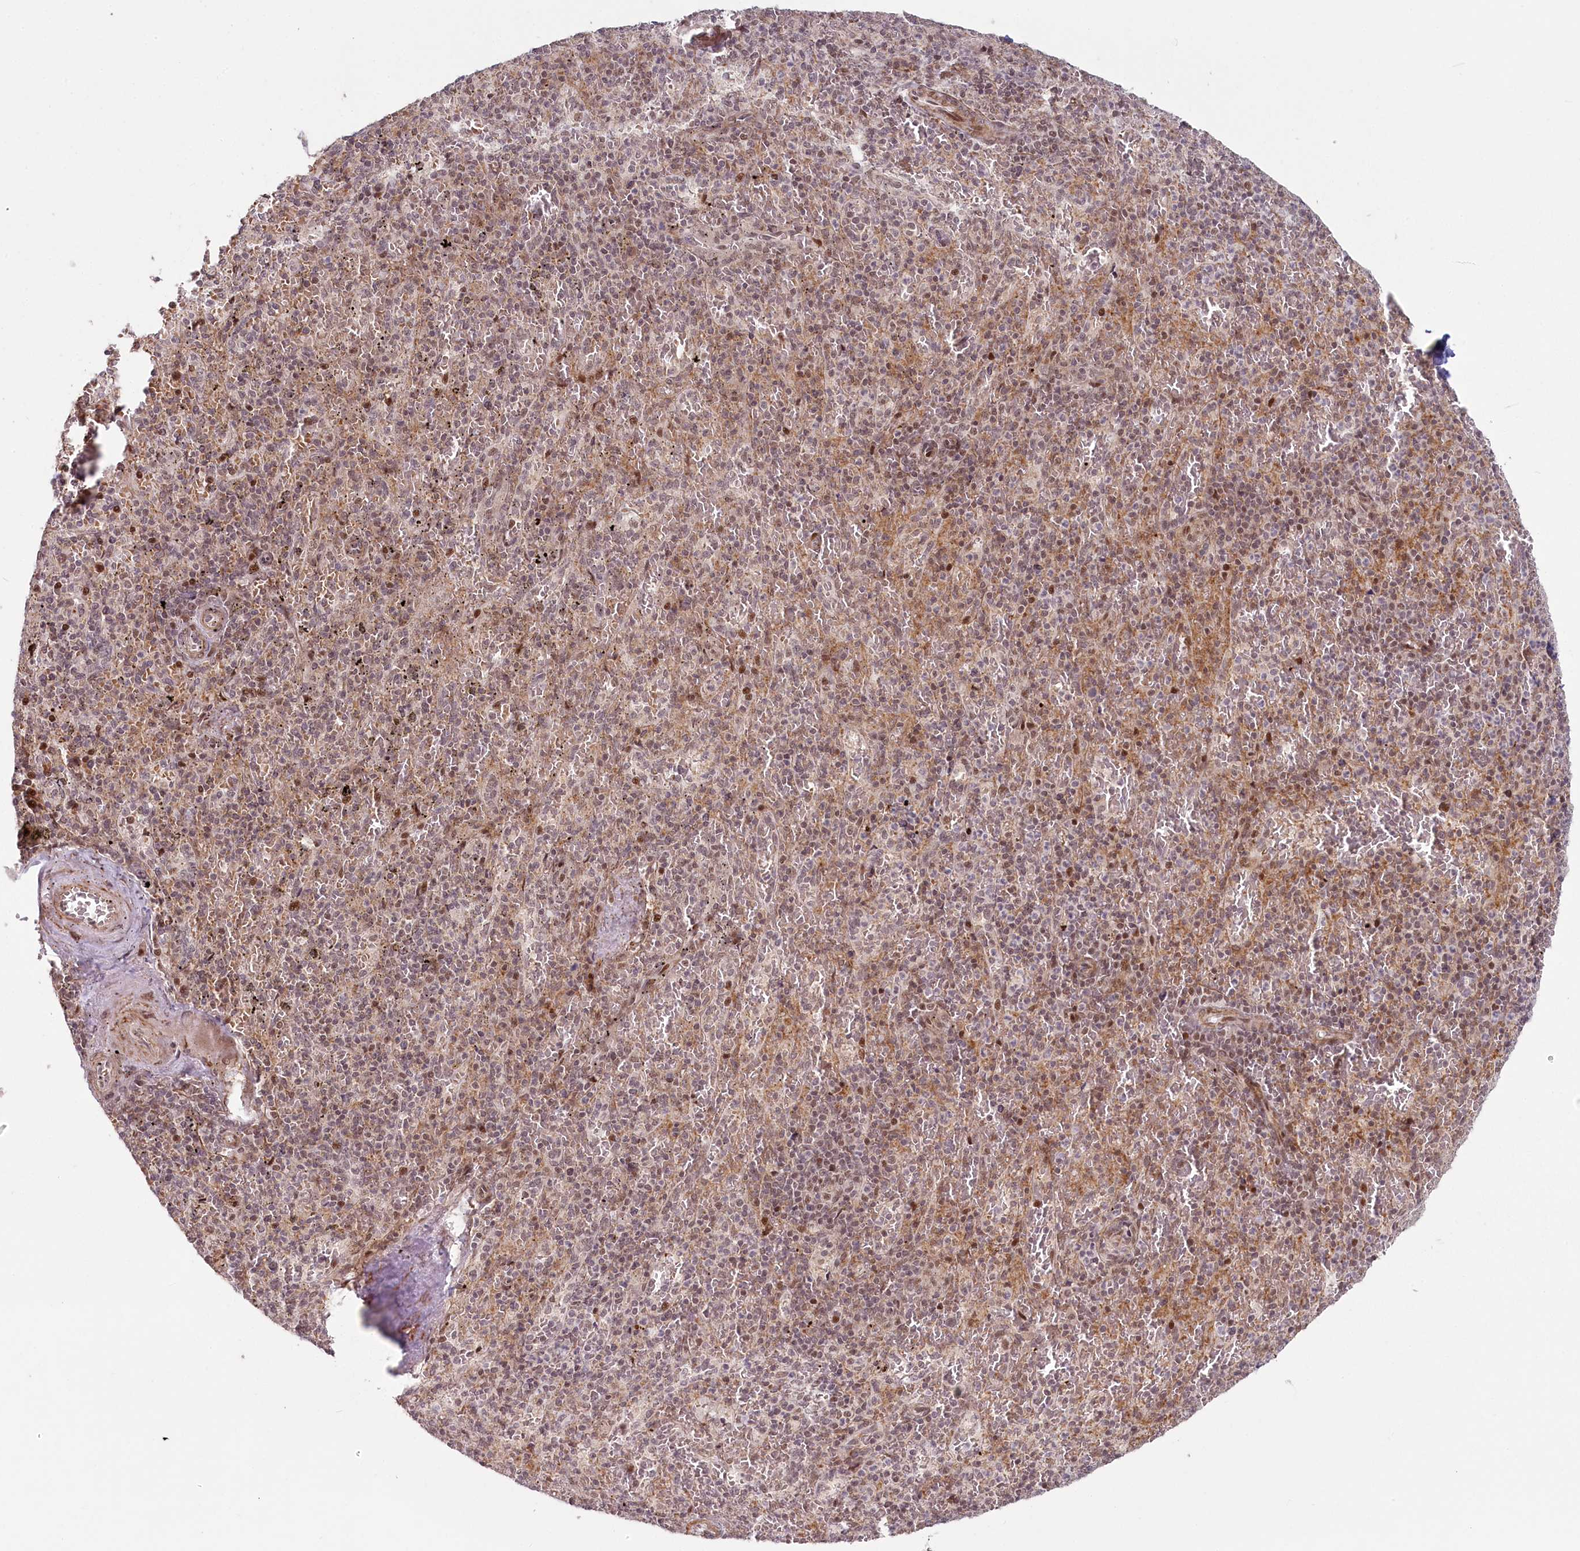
{"staining": {"intensity": "moderate", "quantity": "<25%", "location": "nuclear"}, "tissue": "spleen", "cell_type": "Cells in red pulp", "image_type": "normal", "snomed": [{"axis": "morphology", "description": "Normal tissue, NOS"}, {"axis": "topography", "description": "Spleen"}], "caption": "Protein positivity by IHC exhibits moderate nuclear expression in approximately <25% of cells in red pulp in unremarkable spleen.", "gene": "FAM204A", "patient": {"sex": "male", "age": 82}}